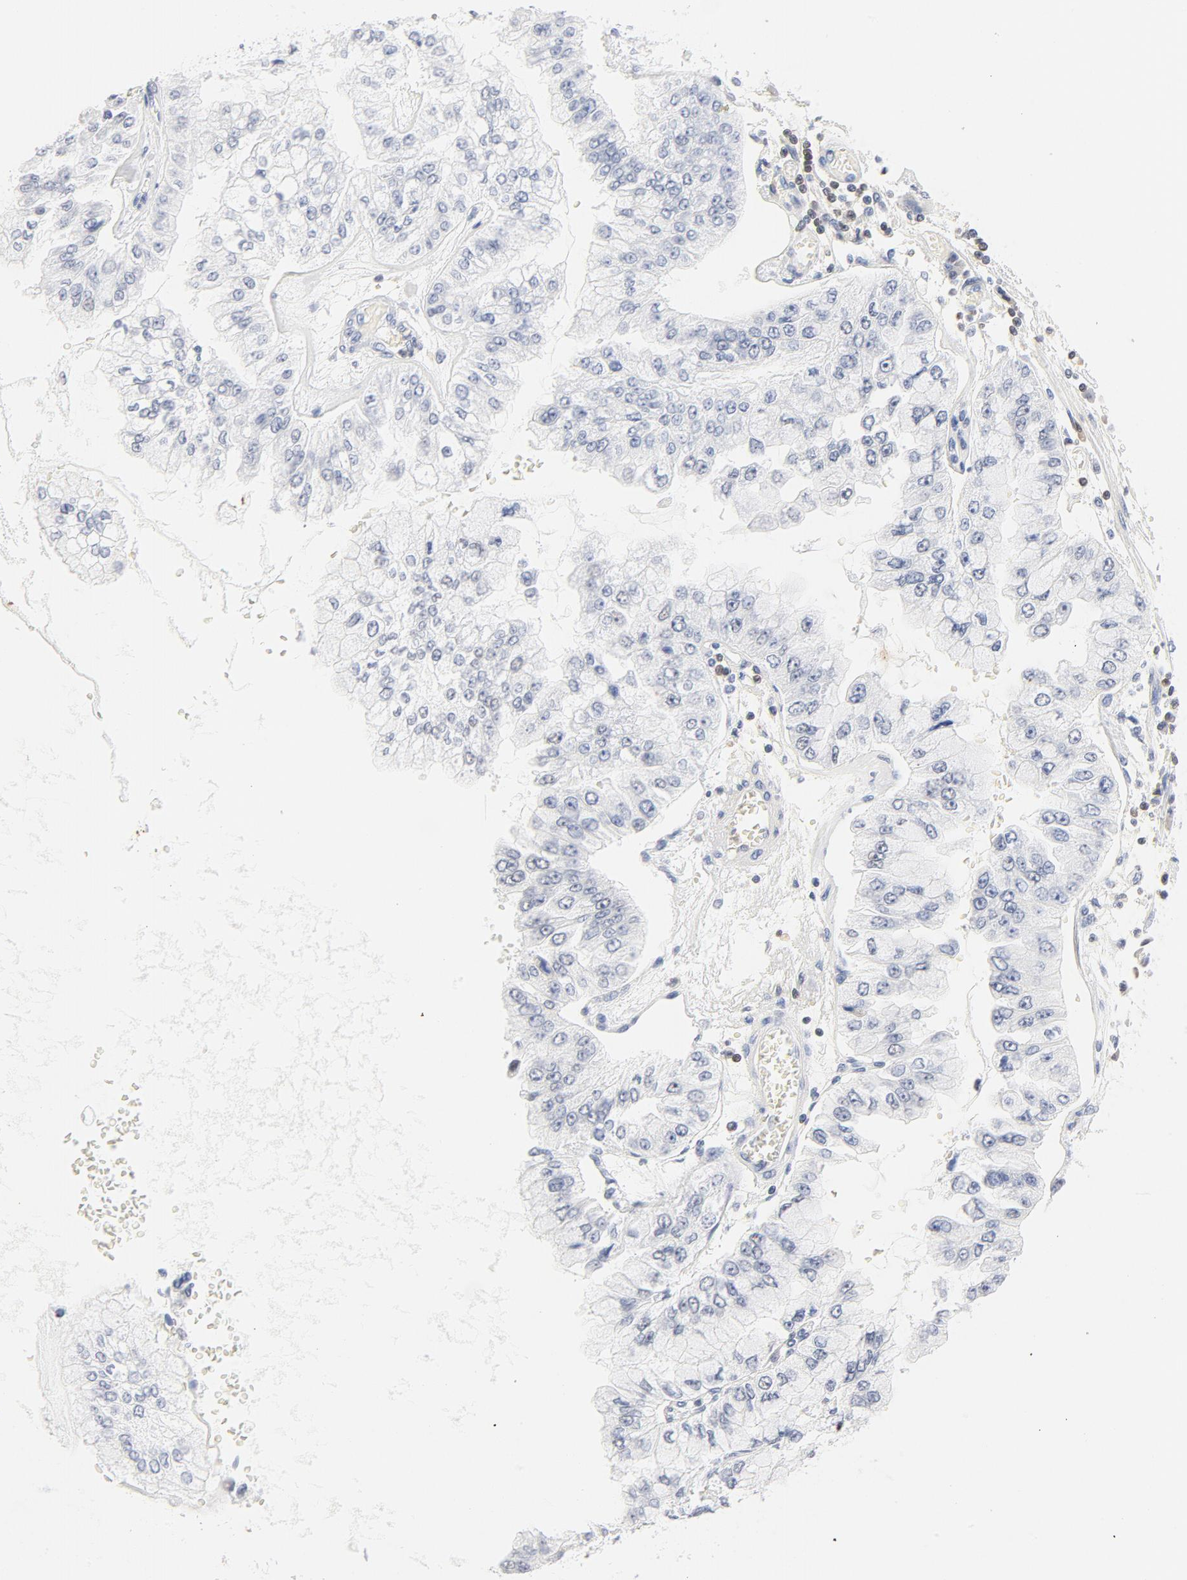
{"staining": {"intensity": "negative", "quantity": "none", "location": "none"}, "tissue": "liver cancer", "cell_type": "Tumor cells", "image_type": "cancer", "snomed": [{"axis": "morphology", "description": "Cholangiocarcinoma"}, {"axis": "topography", "description": "Liver"}], "caption": "Tumor cells show no significant protein positivity in liver cholangiocarcinoma. (DAB (3,3'-diaminobenzidine) immunohistochemistry visualized using brightfield microscopy, high magnification).", "gene": "CDKN1B", "patient": {"sex": "female", "age": 79}}